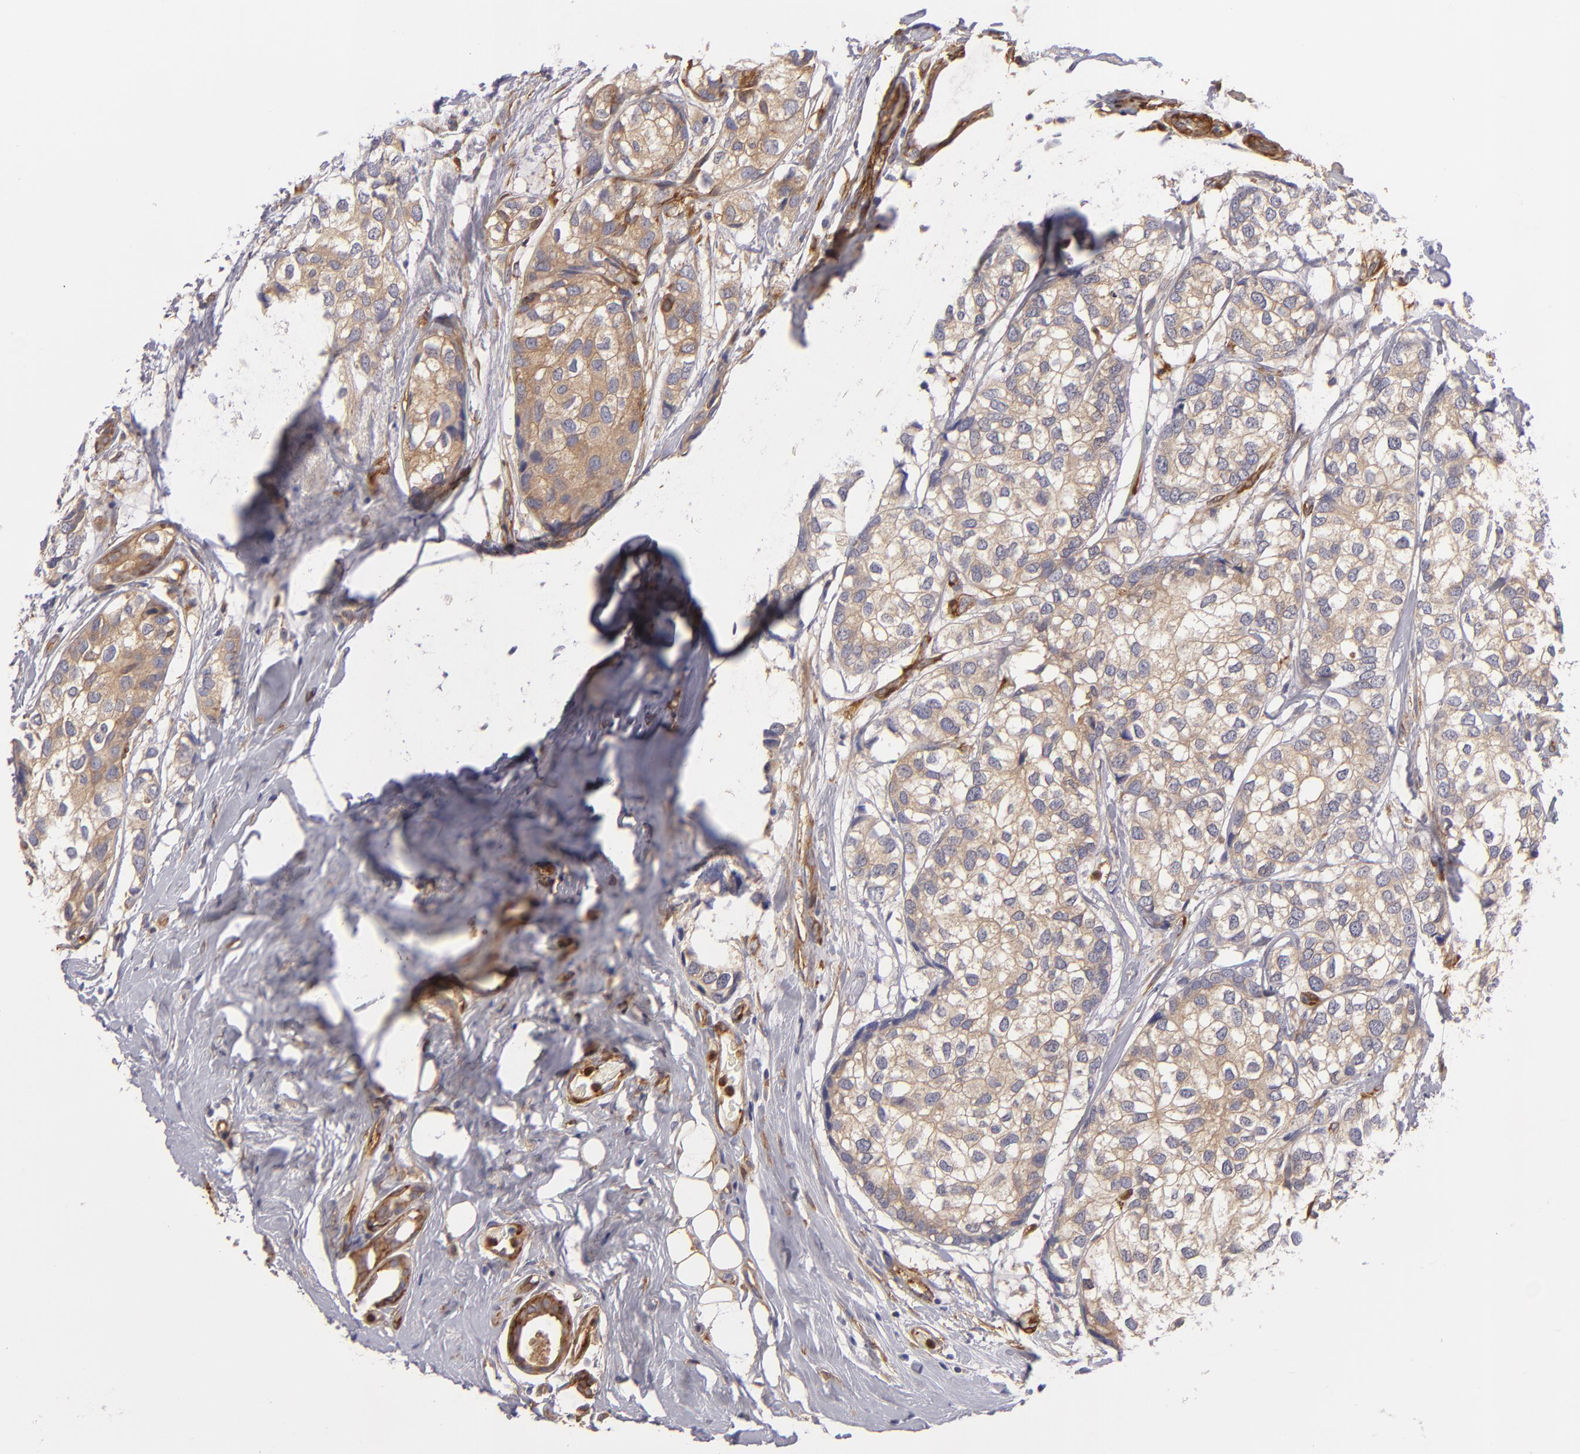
{"staining": {"intensity": "weak", "quantity": ">75%", "location": "cytoplasmic/membranous"}, "tissue": "breast cancer", "cell_type": "Tumor cells", "image_type": "cancer", "snomed": [{"axis": "morphology", "description": "Duct carcinoma"}, {"axis": "topography", "description": "Breast"}], "caption": "Protein expression analysis of human breast cancer reveals weak cytoplasmic/membranous staining in approximately >75% of tumor cells. The staining was performed using DAB, with brown indicating positive protein expression. Nuclei are stained blue with hematoxylin.", "gene": "VCL", "patient": {"sex": "female", "age": 68}}